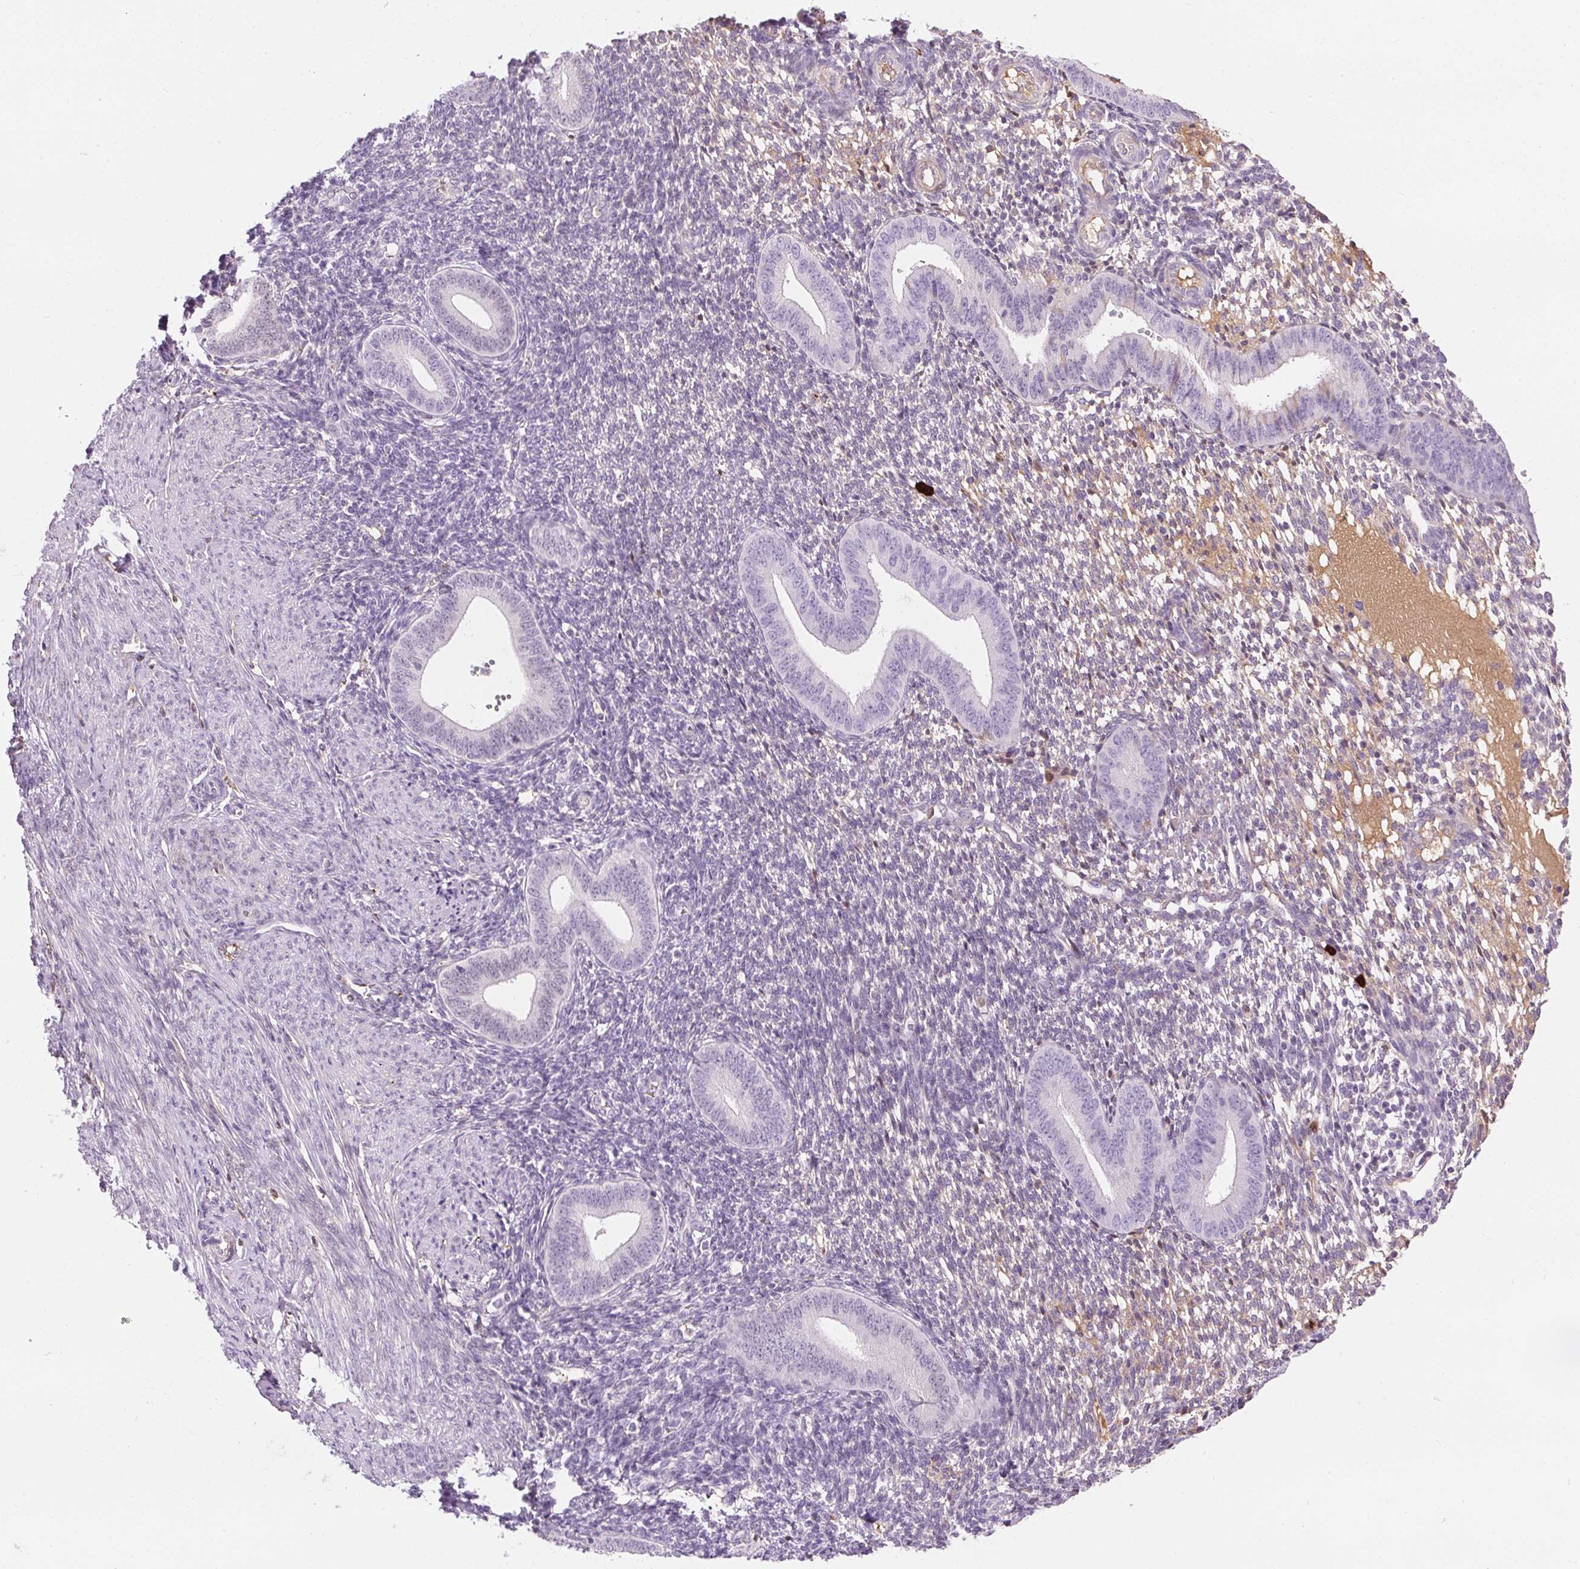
{"staining": {"intensity": "negative", "quantity": "none", "location": "none"}, "tissue": "endometrium", "cell_type": "Cells in endometrial stroma", "image_type": "normal", "snomed": [{"axis": "morphology", "description": "Normal tissue, NOS"}, {"axis": "topography", "description": "Endometrium"}], "caption": "High magnification brightfield microscopy of benign endometrium stained with DAB (brown) and counterstained with hematoxylin (blue): cells in endometrial stroma show no significant positivity. The staining was performed using DAB to visualize the protein expression in brown, while the nuclei were stained in blue with hematoxylin (Magnification: 20x).", "gene": "ORM1", "patient": {"sex": "female", "age": 40}}